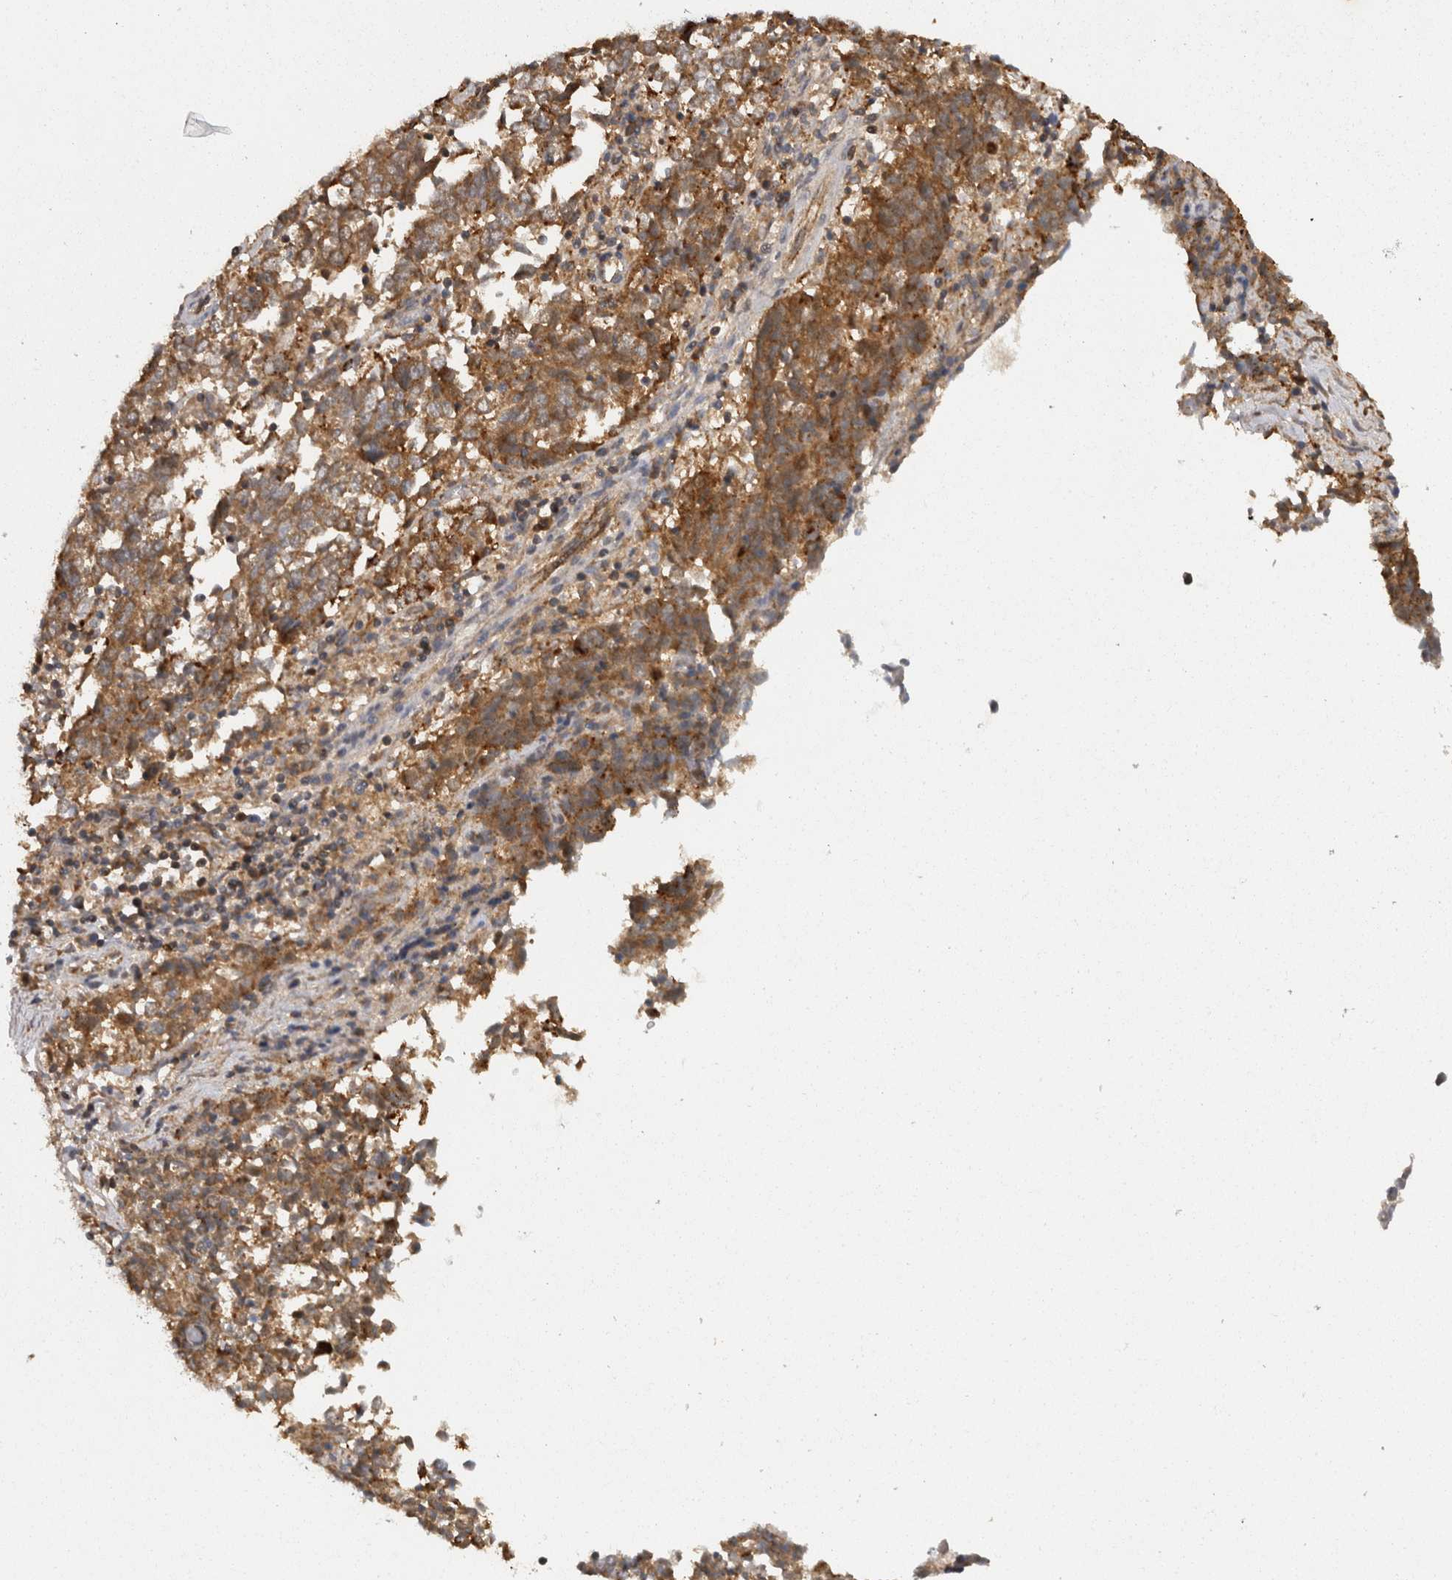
{"staining": {"intensity": "moderate", "quantity": ">75%", "location": "cytoplasmic/membranous"}, "tissue": "endometrial cancer", "cell_type": "Tumor cells", "image_type": "cancer", "snomed": [{"axis": "morphology", "description": "Adenocarcinoma, NOS"}, {"axis": "topography", "description": "Endometrium"}], "caption": "A medium amount of moderate cytoplasmic/membranous expression is present in about >75% of tumor cells in endometrial cancer tissue. (IHC, brightfield microscopy, high magnification).", "gene": "ACAT2", "patient": {"sex": "female", "age": 80}}